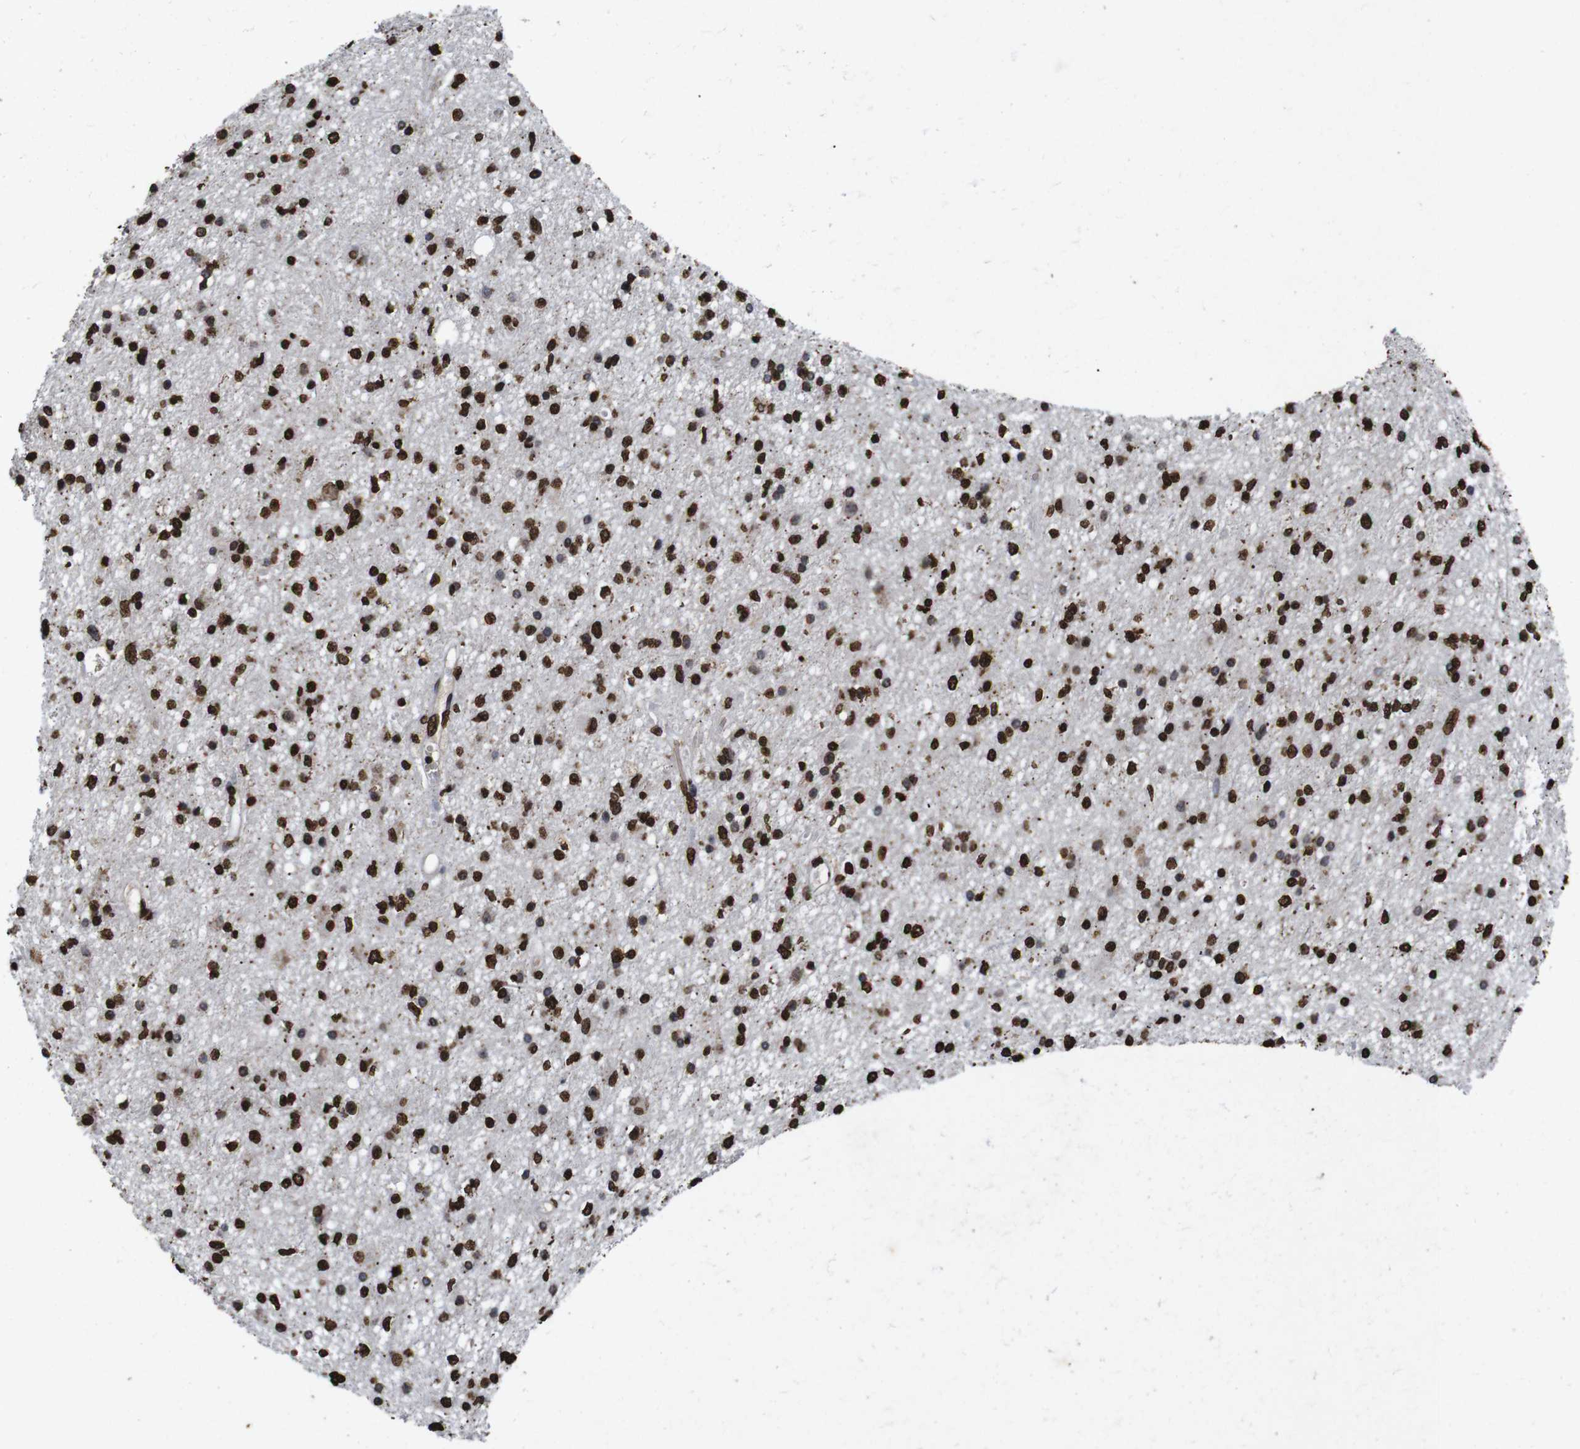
{"staining": {"intensity": "strong", "quantity": ">75%", "location": "nuclear"}, "tissue": "glioma", "cell_type": "Tumor cells", "image_type": "cancer", "snomed": [{"axis": "morphology", "description": "Glioma, malignant, High grade"}, {"axis": "topography", "description": "Brain"}], "caption": "Protein analysis of glioma tissue reveals strong nuclear expression in approximately >75% of tumor cells.", "gene": "MDM2", "patient": {"sex": "male", "age": 33}}